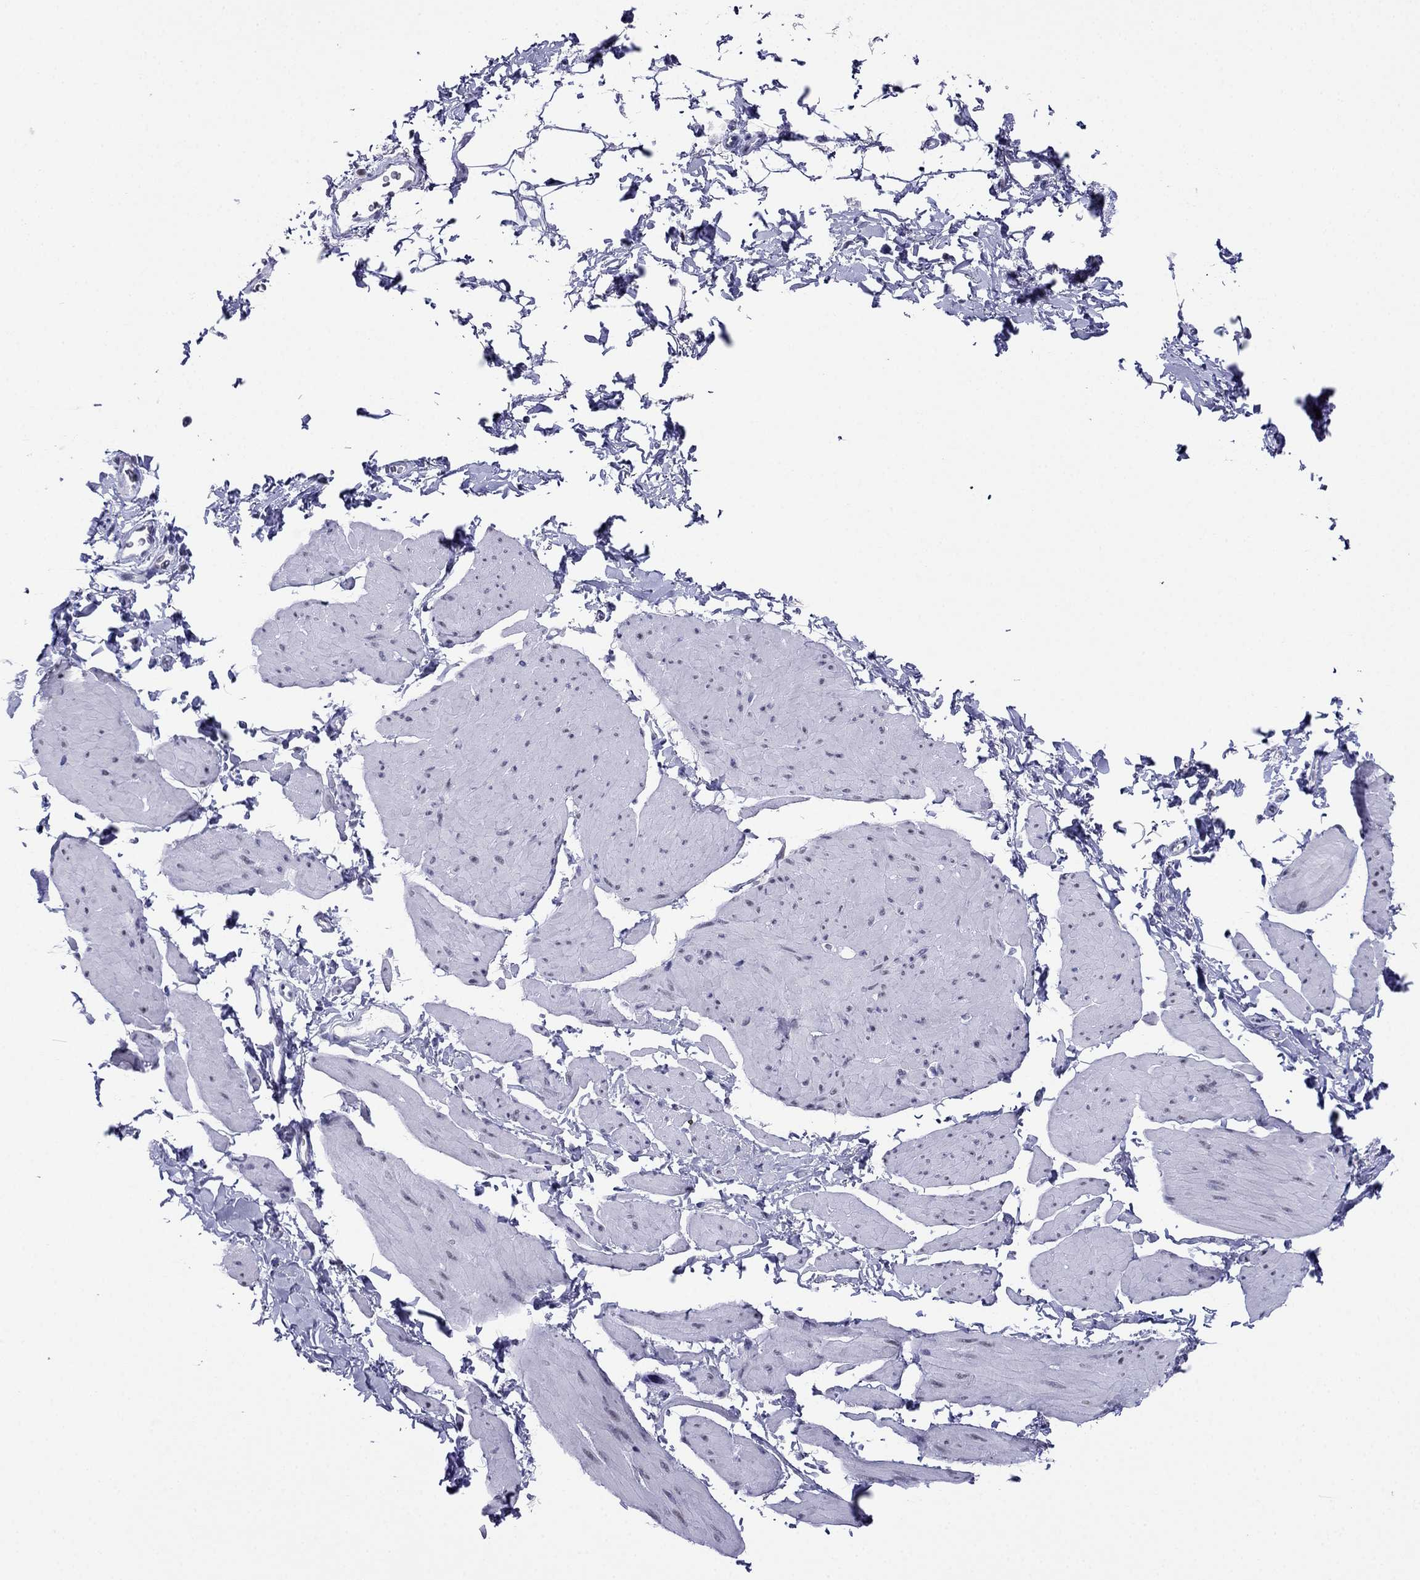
{"staining": {"intensity": "negative", "quantity": "none", "location": "none"}, "tissue": "smooth muscle", "cell_type": "Smooth muscle cells", "image_type": "normal", "snomed": [{"axis": "morphology", "description": "Normal tissue, NOS"}, {"axis": "topography", "description": "Adipose tissue"}, {"axis": "topography", "description": "Smooth muscle"}, {"axis": "topography", "description": "Peripheral nerve tissue"}], "caption": "Immunohistochemistry micrograph of benign human smooth muscle stained for a protein (brown), which exhibits no staining in smooth muscle cells.", "gene": "PPM1G", "patient": {"sex": "male", "age": 83}}